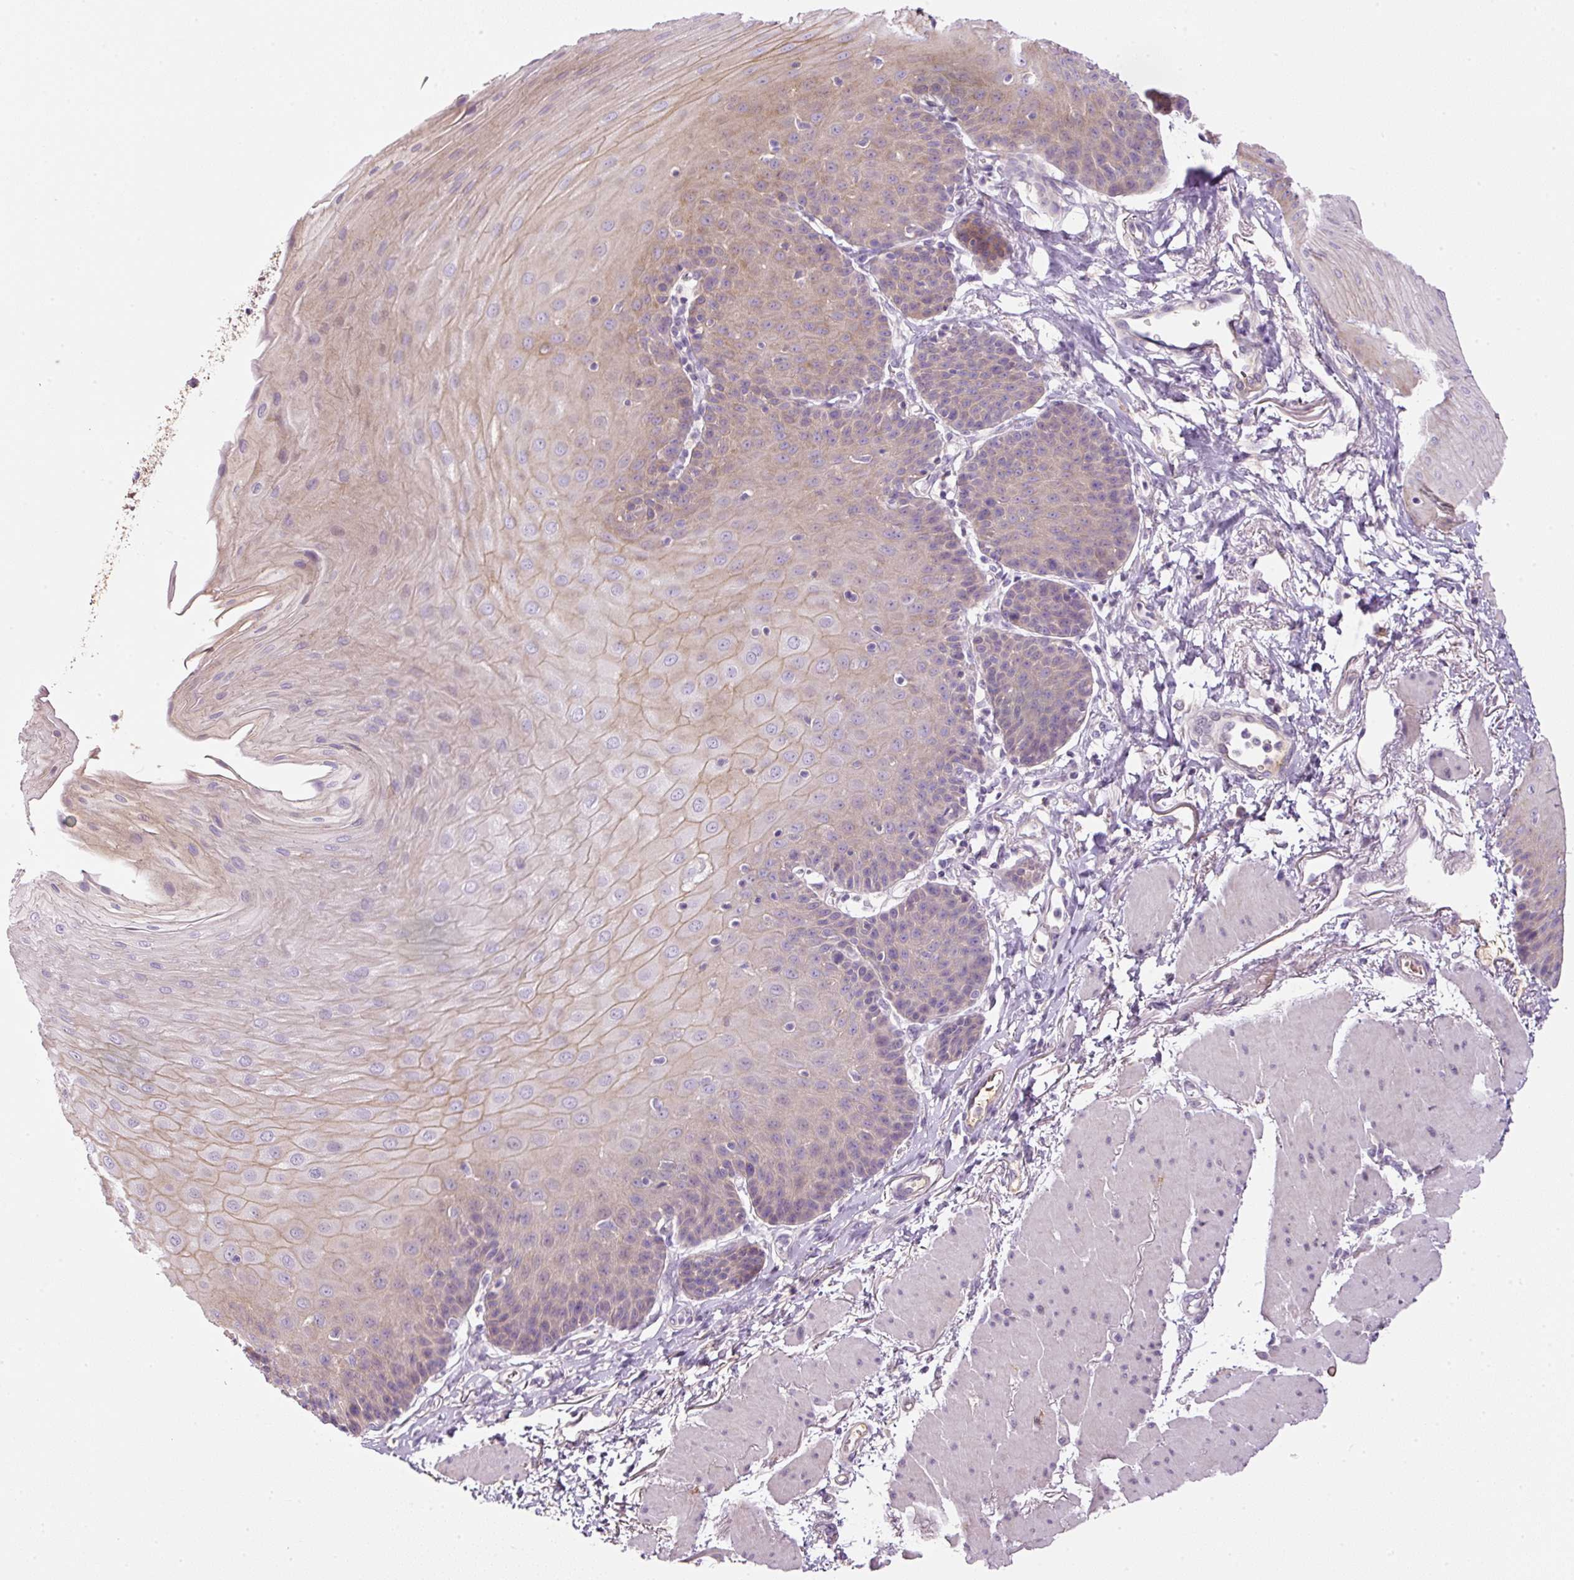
{"staining": {"intensity": "moderate", "quantity": "<25%", "location": "cytoplasmic/membranous"}, "tissue": "esophagus", "cell_type": "Squamous epithelial cells", "image_type": "normal", "snomed": [{"axis": "morphology", "description": "Normal tissue, NOS"}, {"axis": "topography", "description": "Esophagus"}], "caption": "Protein expression by IHC shows moderate cytoplasmic/membranous staining in approximately <25% of squamous epithelial cells in unremarkable esophagus.", "gene": "KPNA5", "patient": {"sex": "female", "age": 81}}